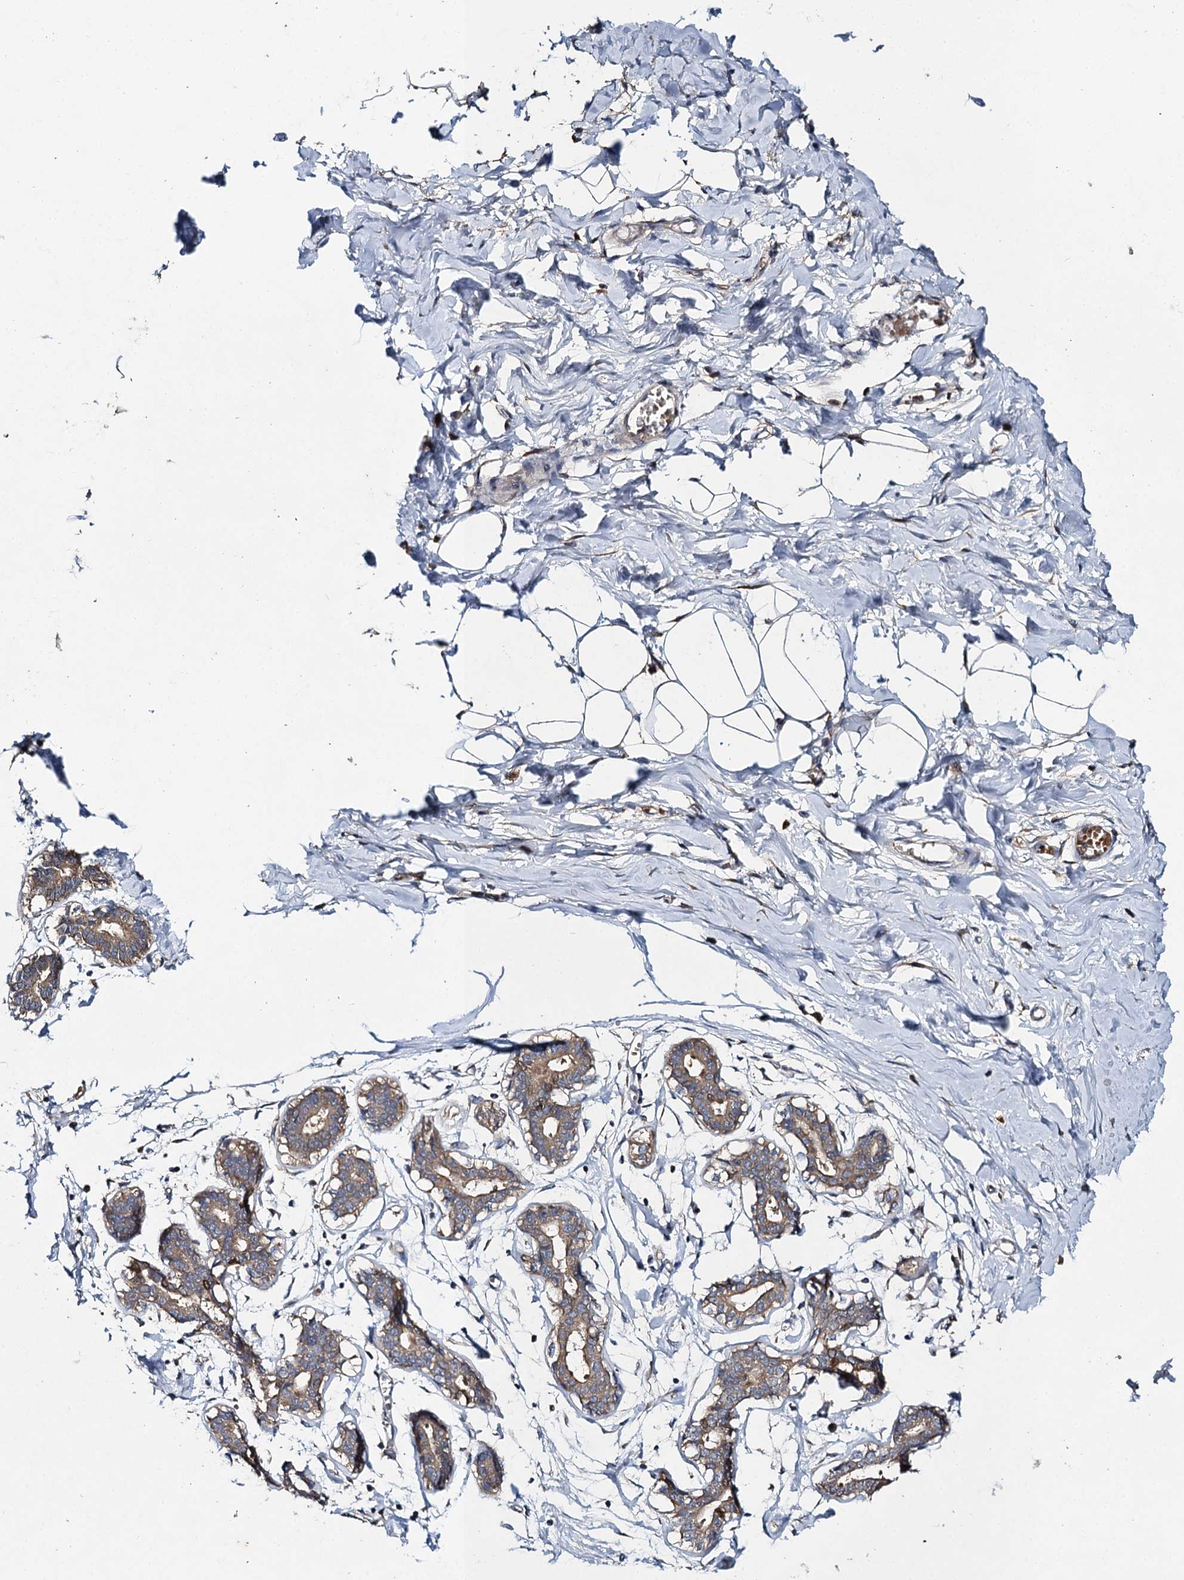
{"staining": {"intensity": "negative", "quantity": "none", "location": "none"}, "tissue": "breast", "cell_type": "Adipocytes", "image_type": "normal", "snomed": [{"axis": "morphology", "description": "Normal tissue, NOS"}, {"axis": "topography", "description": "Breast"}], "caption": "The image shows no significant expression in adipocytes of breast.", "gene": "SLC11A2", "patient": {"sex": "female", "age": 27}}